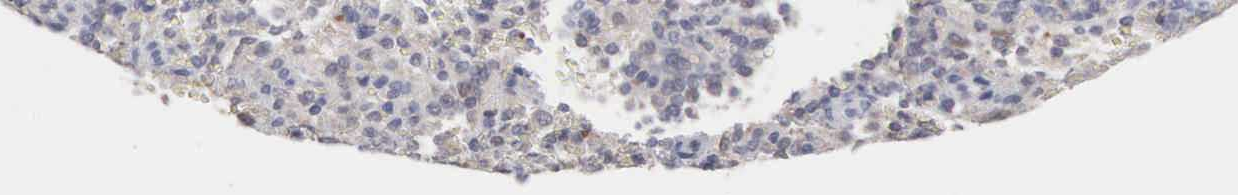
{"staining": {"intensity": "negative", "quantity": "none", "location": "none"}, "tissue": "bone marrow", "cell_type": "Hematopoietic cells", "image_type": "normal", "snomed": [{"axis": "morphology", "description": "Normal tissue, NOS"}, {"axis": "topography", "description": "Bone marrow"}], "caption": "Immunohistochemistry photomicrograph of normal bone marrow: bone marrow stained with DAB (3,3'-diaminobenzidine) displays no significant protein expression in hematopoietic cells. The staining was performed using DAB (3,3'-diaminobenzidine) to visualize the protein expression in brown, while the nuclei were stained in blue with hematoxylin (Magnification: 20x).", "gene": "ACOT4", "patient": {"sex": "female", "age": 52}}